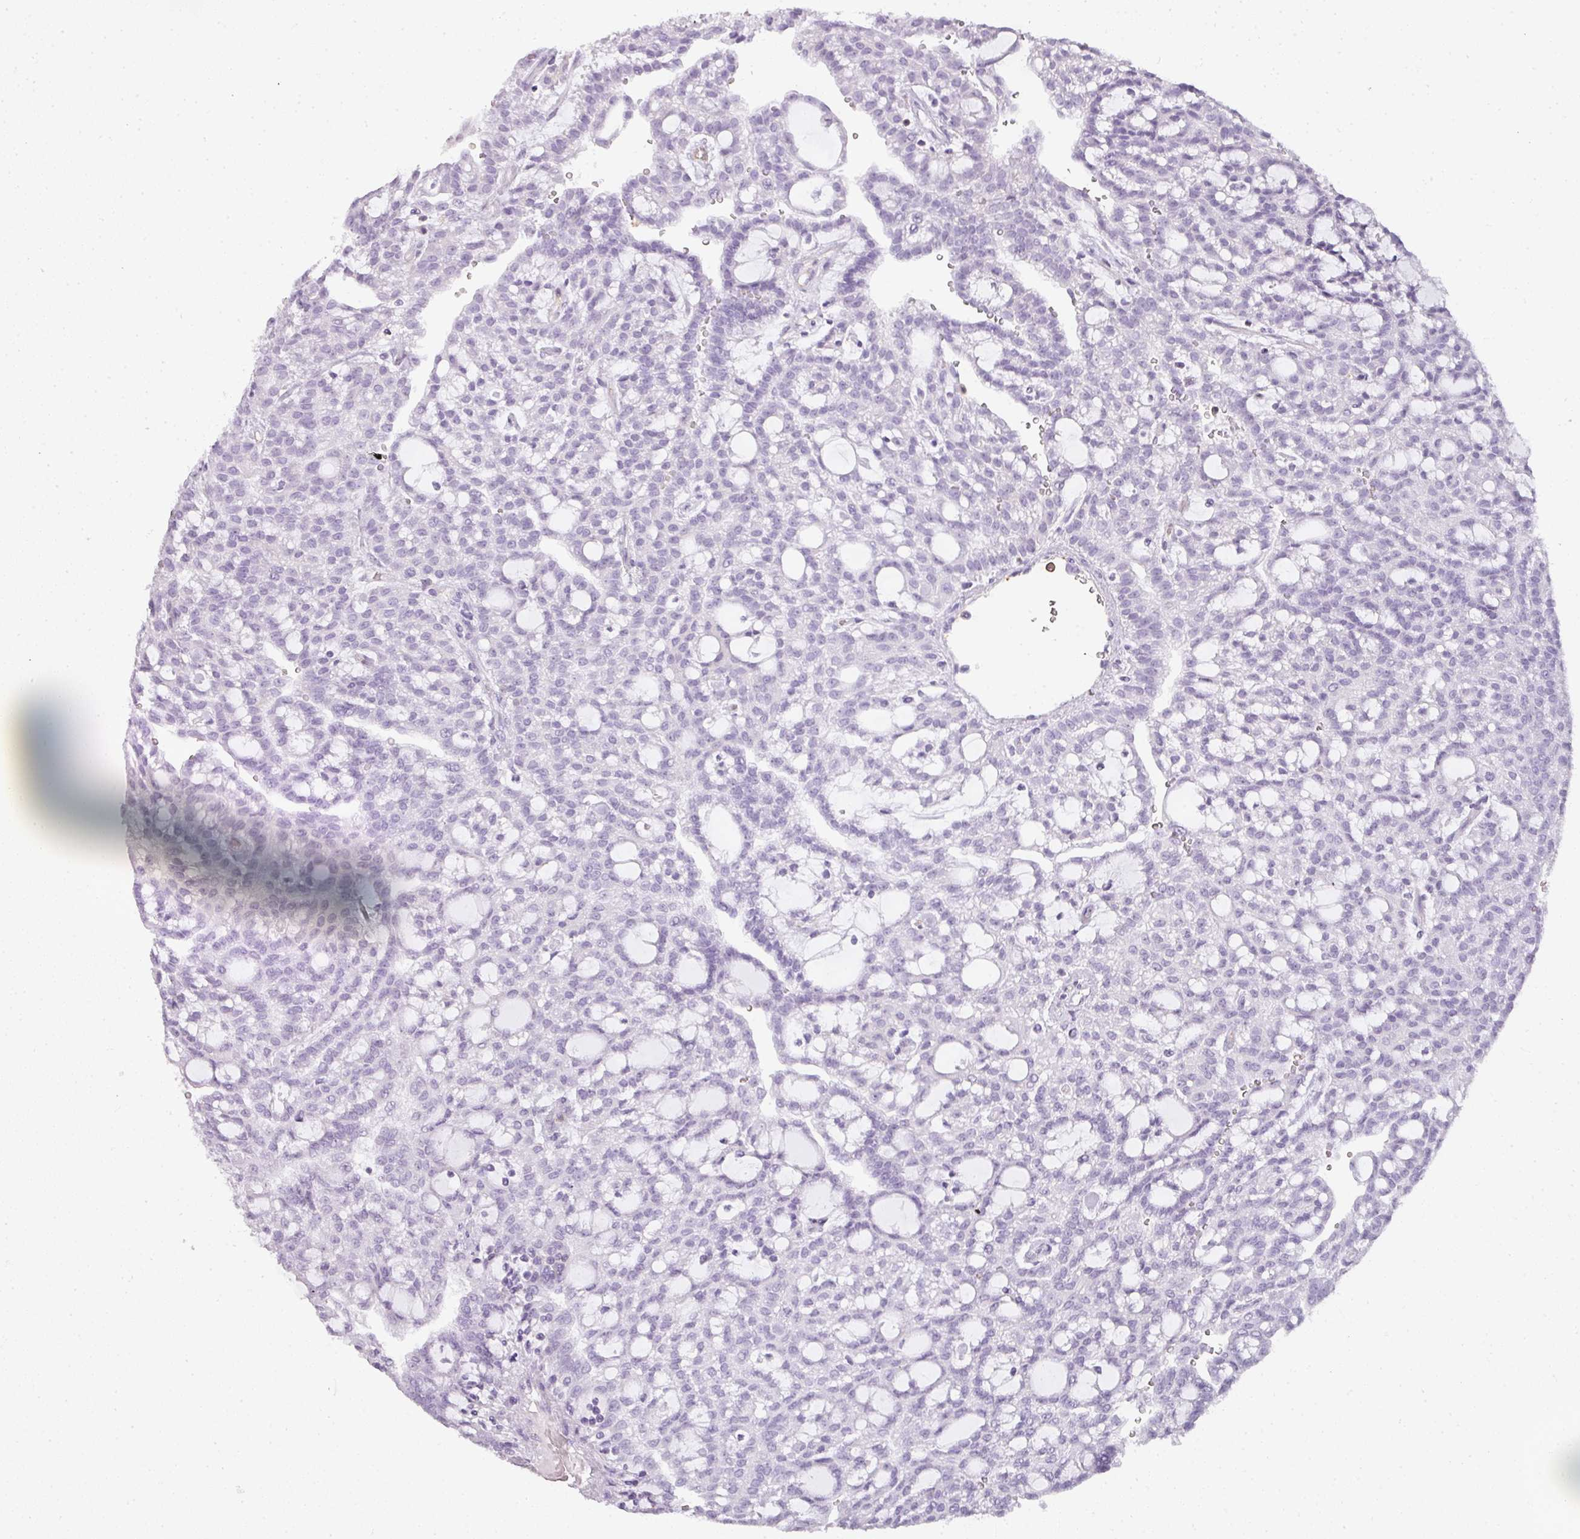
{"staining": {"intensity": "negative", "quantity": "none", "location": "none"}, "tissue": "renal cancer", "cell_type": "Tumor cells", "image_type": "cancer", "snomed": [{"axis": "morphology", "description": "Adenocarcinoma, NOS"}, {"axis": "topography", "description": "Kidney"}], "caption": "The immunohistochemistry (IHC) micrograph has no significant expression in tumor cells of renal cancer tissue.", "gene": "TMEM42", "patient": {"sex": "male", "age": 63}}